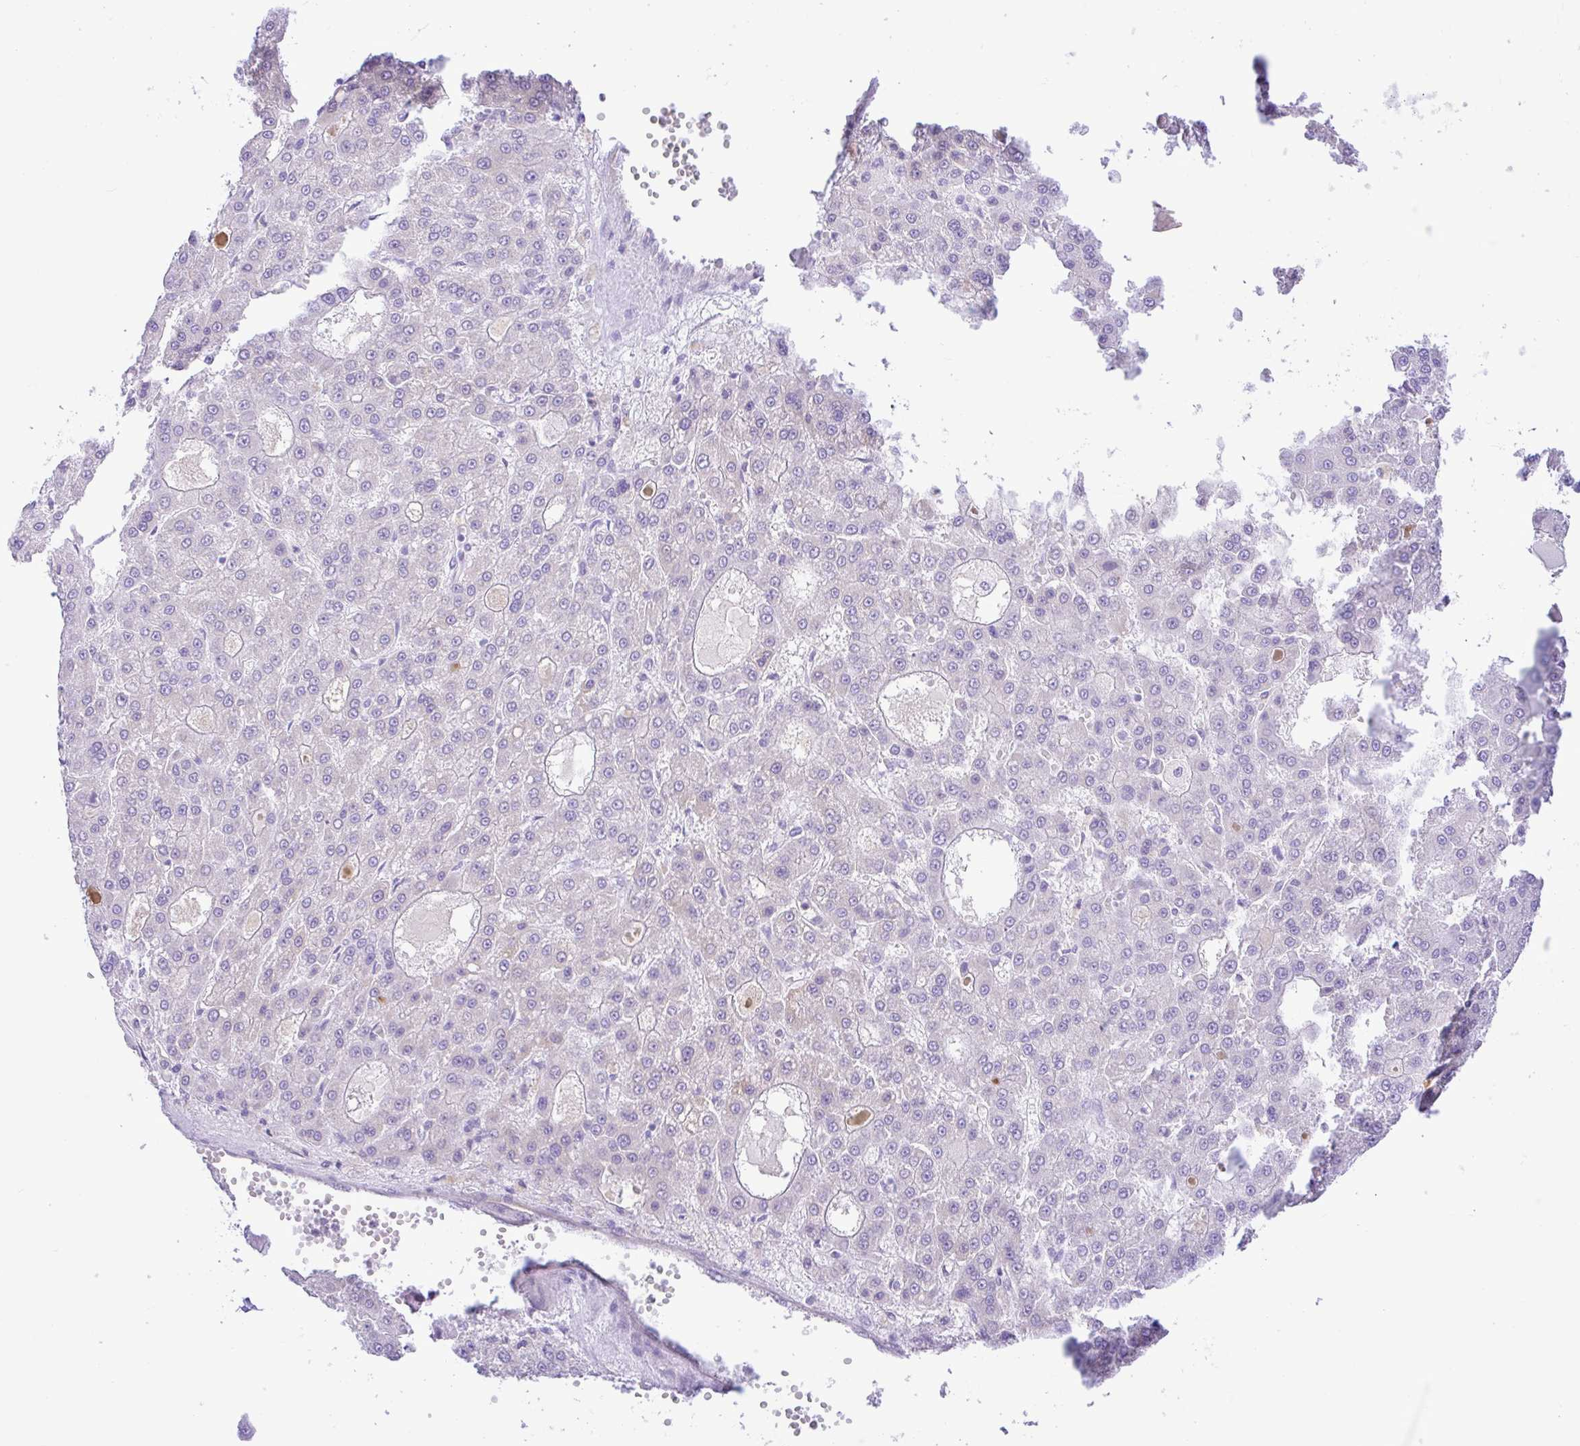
{"staining": {"intensity": "negative", "quantity": "none", "location": "none"}, "tissue": "liver cancer", "cell_type": "Tumor cells", "image_type": "cancer", "snomed": [{"axis": "morphology", "description": "Carcinoma, Hepatocellular, NOS"}, {"axis": "topography", "description": "Liver"}], "caption": "A photomicrograph of human liver hepatocellular carcinoma is negative for staining in tumor cells. Brightfield microscopy of immunohistochemistry (IHC) stained with DAB (3,3'-diaminobenzidine) (brown) and hematoxylin (blue), captured at high magnification.", "gene": "ZNF101", "patient": {"sex": "male", "age": 70}}